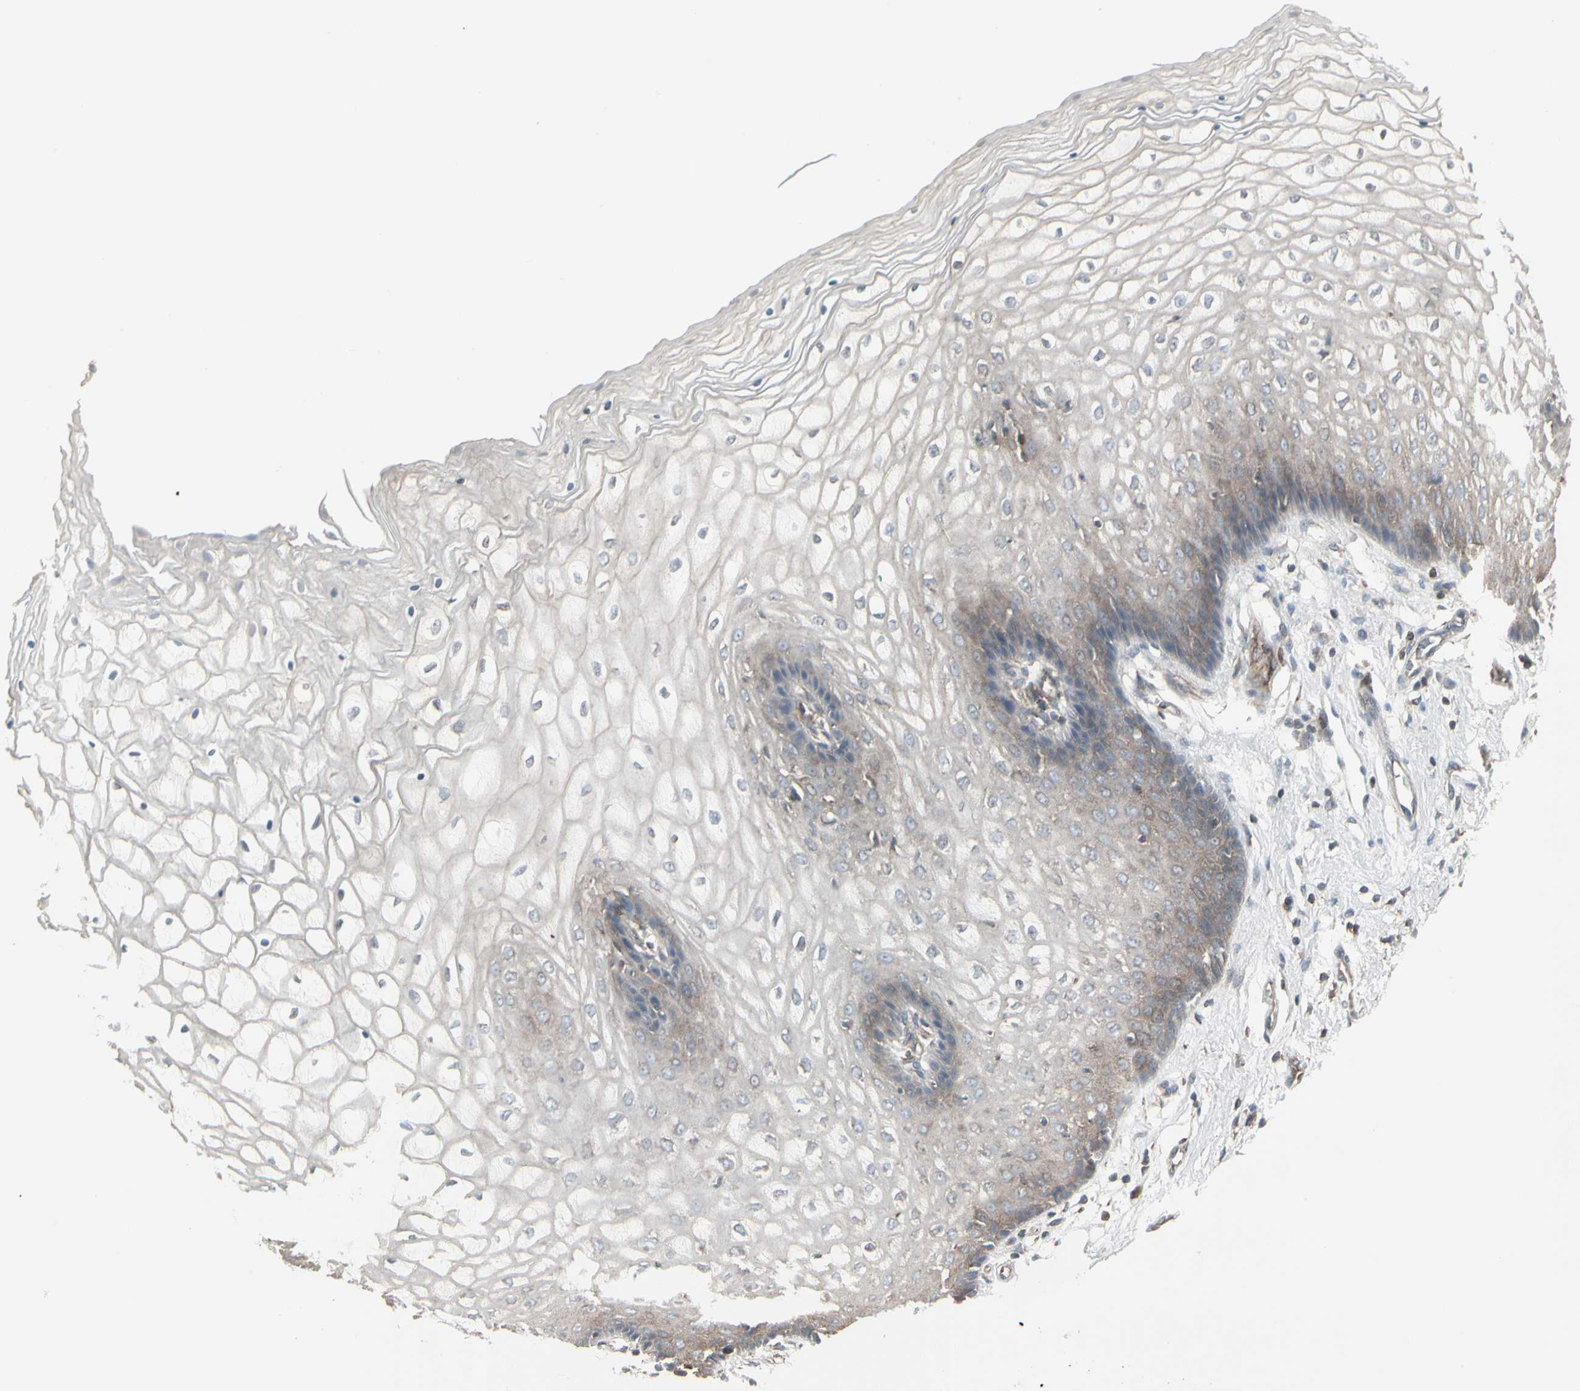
{"staining": {"intensity": "weak", "quantity": "25%-75%", "location": "cytoplasmic/membranous"}, "tissue": "vagina", "cell_type": "Squamous epithelial cells", "image_type": "normal", "snomed": [{"axis": "morphology", "description": "Normal tissue, NOS"}, {"axis": "topography", "description": "Vagina"}], "caption": "A histopathology image showing weak cytoplasmic/membranous staining in about 25%-75% of squamous epithelial cells in normal vagina, as visualized by brown immunohistochemical staining.", "gene": "EPS15", "patient": {"sex": "female", "age": 34}}